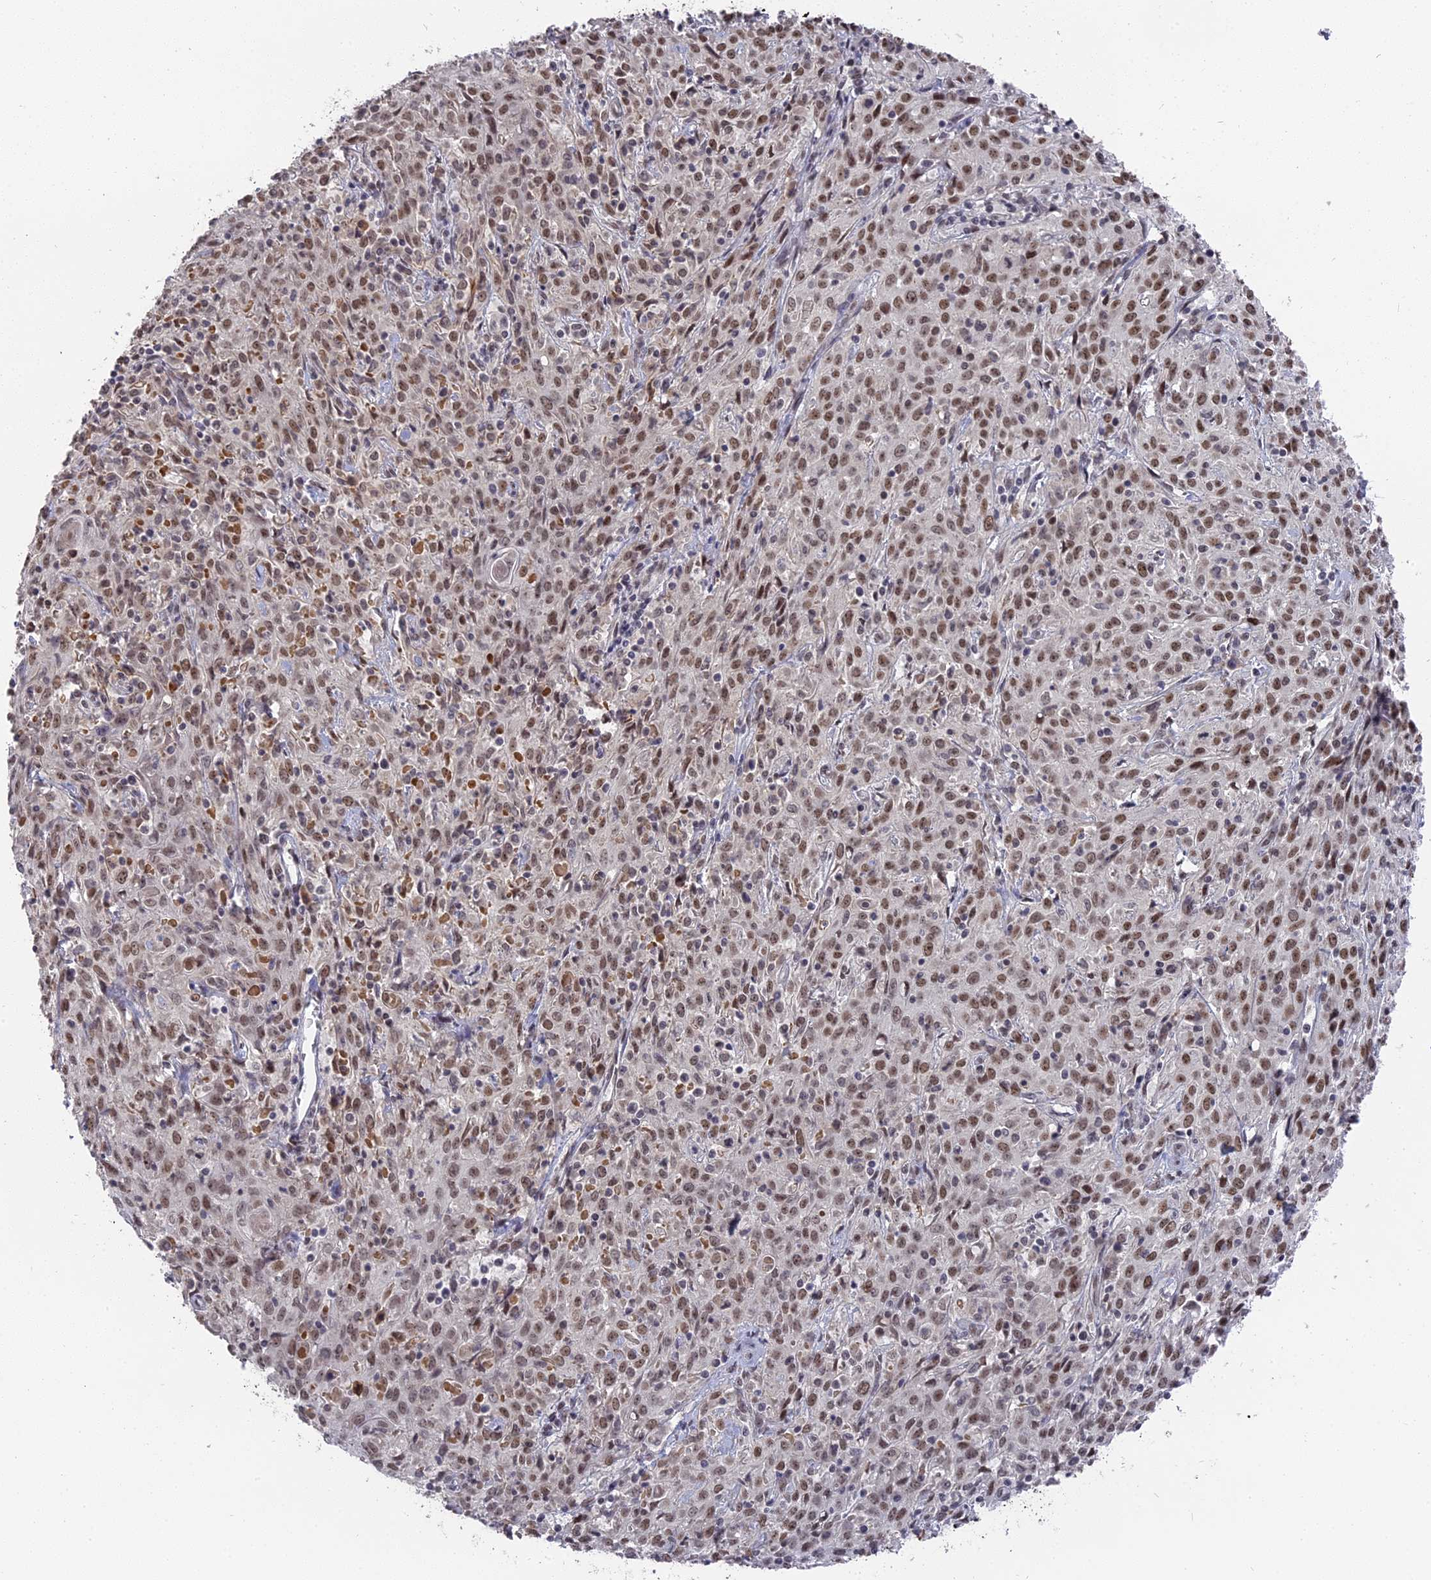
{"staining": {"intensity": "moderate", "quantity": ">75%", "location": "nuclear"}, "tissue": "cervical cancer", "cell_type": "Tumor cells", "image_type": "cancer", "snomed": [{"axis": "morphology", "description": "Squamous cell carcinoma, NOS"}, {"axis": "topography", "description": "Cervix"}], "caption": "There is medium levels of moderate nuclear staining in tumor cells of cervical cancer, as demonstrated by immunohistochemical staining (brown color).", "gene": "NR1H3", "patient": {"sex": "female", "age": 57}}